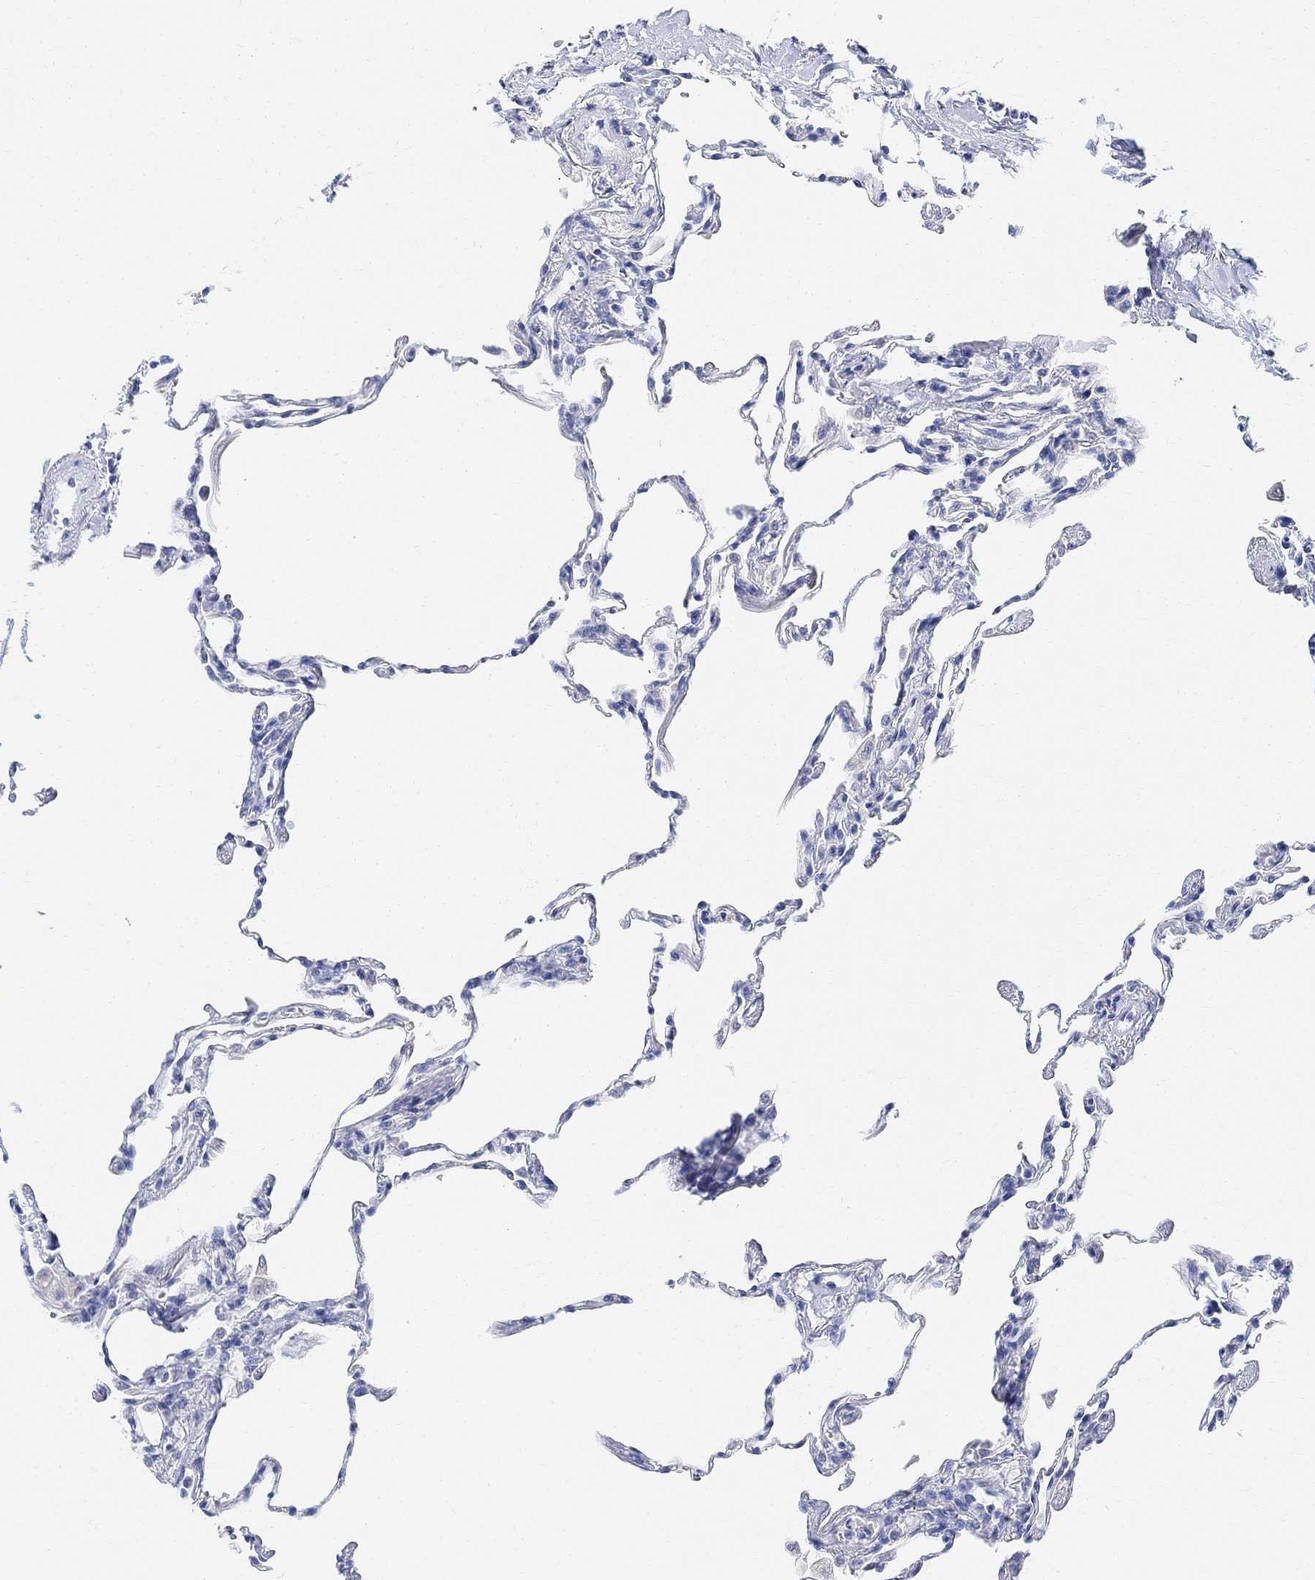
{"staining": {"intensity": "negative", "quantity": "none", "location": "none"}, "tissue": "lung", "cell_type": "Alveolar cells", "image_type": "normal", "snomed": [{"axis": "morphology", "description": "Normal tissue, NOS"}, {"axis": "topography", "description": "Lung"}], "caption": "Alveolar cells show no significant protein staining in benign lung. Brightfield microscopy of immunohistochemistry (IHC) stained with DAB (brown) and hematoxylin (blue), captured at high magnification.", "gene": "RETNLB", "patient": {"sex": "female", "age": 57}}